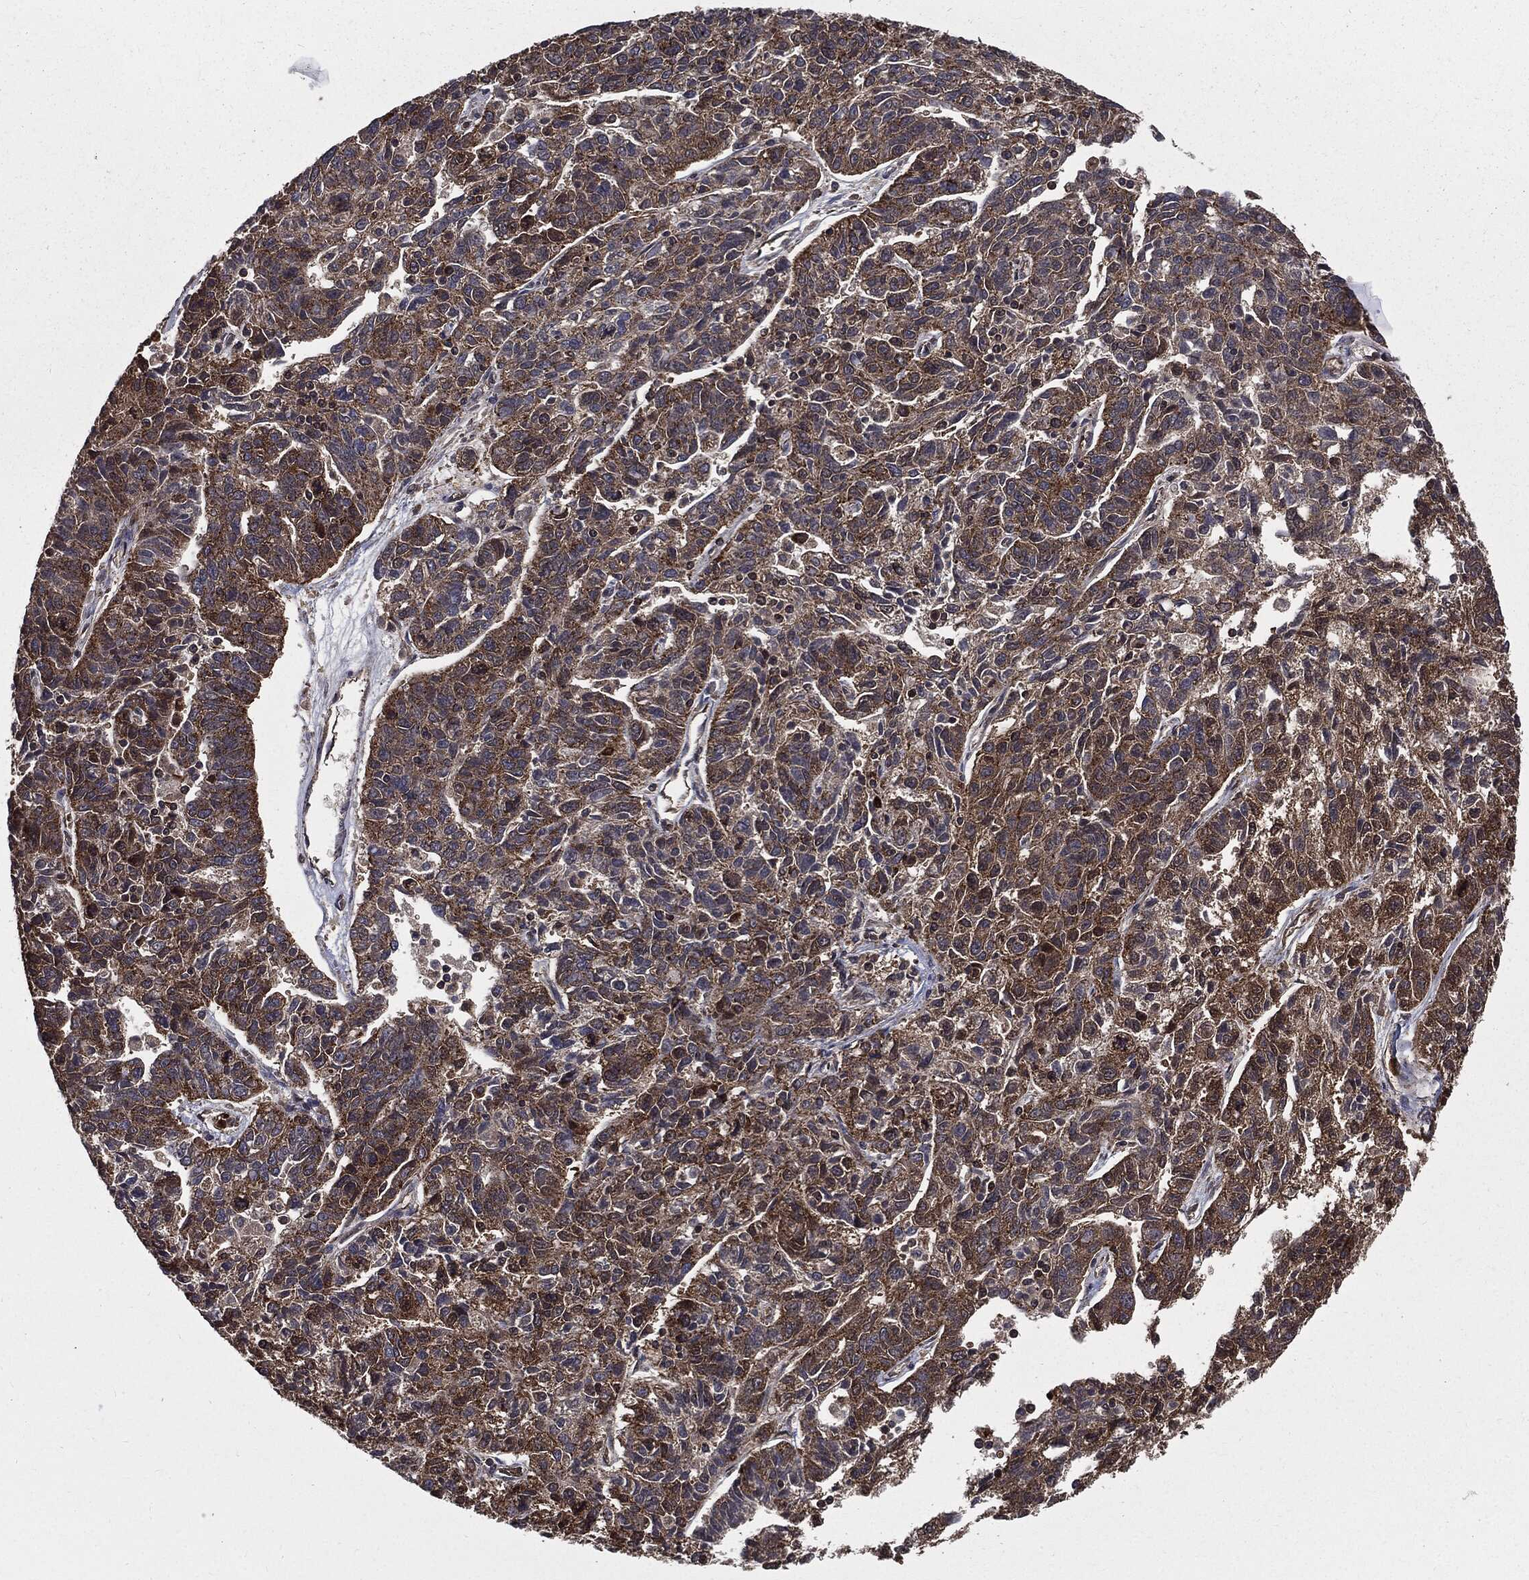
{"staining": {"intensity": "strong", "quantity": "25%-75%", "location": "cytoplasmic/membranous"}, "tissue": "ovarian cancer", "cell_type": "Tumor cells", "image_type": "cancer", "snomed": [{"axis": "morphology", "description": "Cystadenocarcinoma, serous, NOS"}, {"axis": "topography", "description": "Ovary"}], "caption": "High-power microscopy captured an IHC photomicrograph of ovarian cancer, revealing strong cytoplasmic/membranous expression in approximately 25%-75% of tumor cells. (DAB IHC, brown staining for protein, blue staining for nuclei).", "gene": "PDCD6IP", "patient": {"sex": "female", "age": 71}}